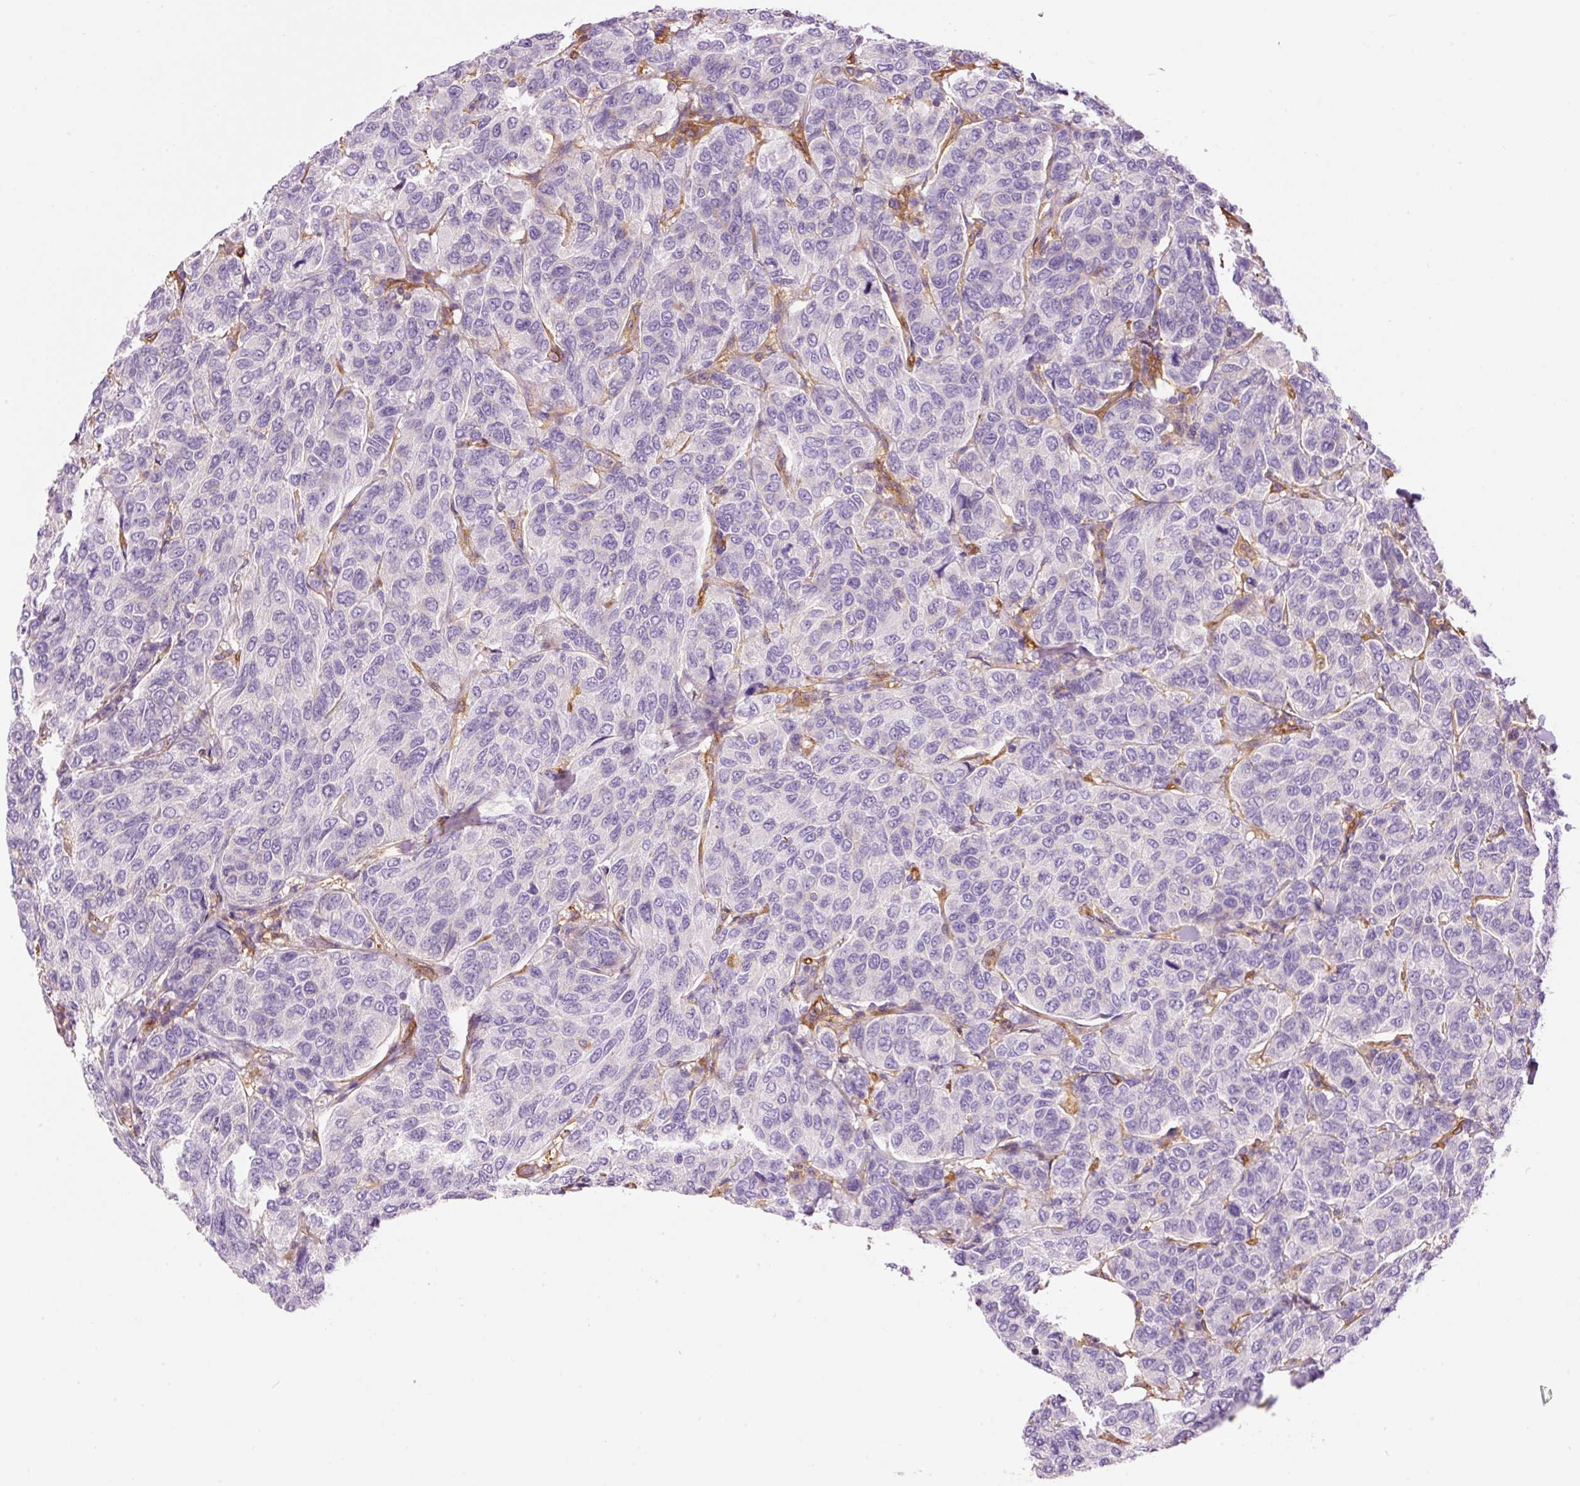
{"staining": {"intensity": "negative", "quantity": "none", "location": "none"}, "tissue": "breast cancer", "cell_type": "Tumor cells", "image_type": "cancer", "snomed": [{"axis": "morphology", "description": "Duct carcinoma"}, {"axis": "topography", "description": "Breast"}], "caption": "An immunohistochemistry photomicrograph of breast infiltrating ductal carcinoma is shown. There is no staining in tumor cells of breast infiltrating ductal carcinoma.", "gene": "IL10RB", "patient": {"sex": "female", "age": 55}}